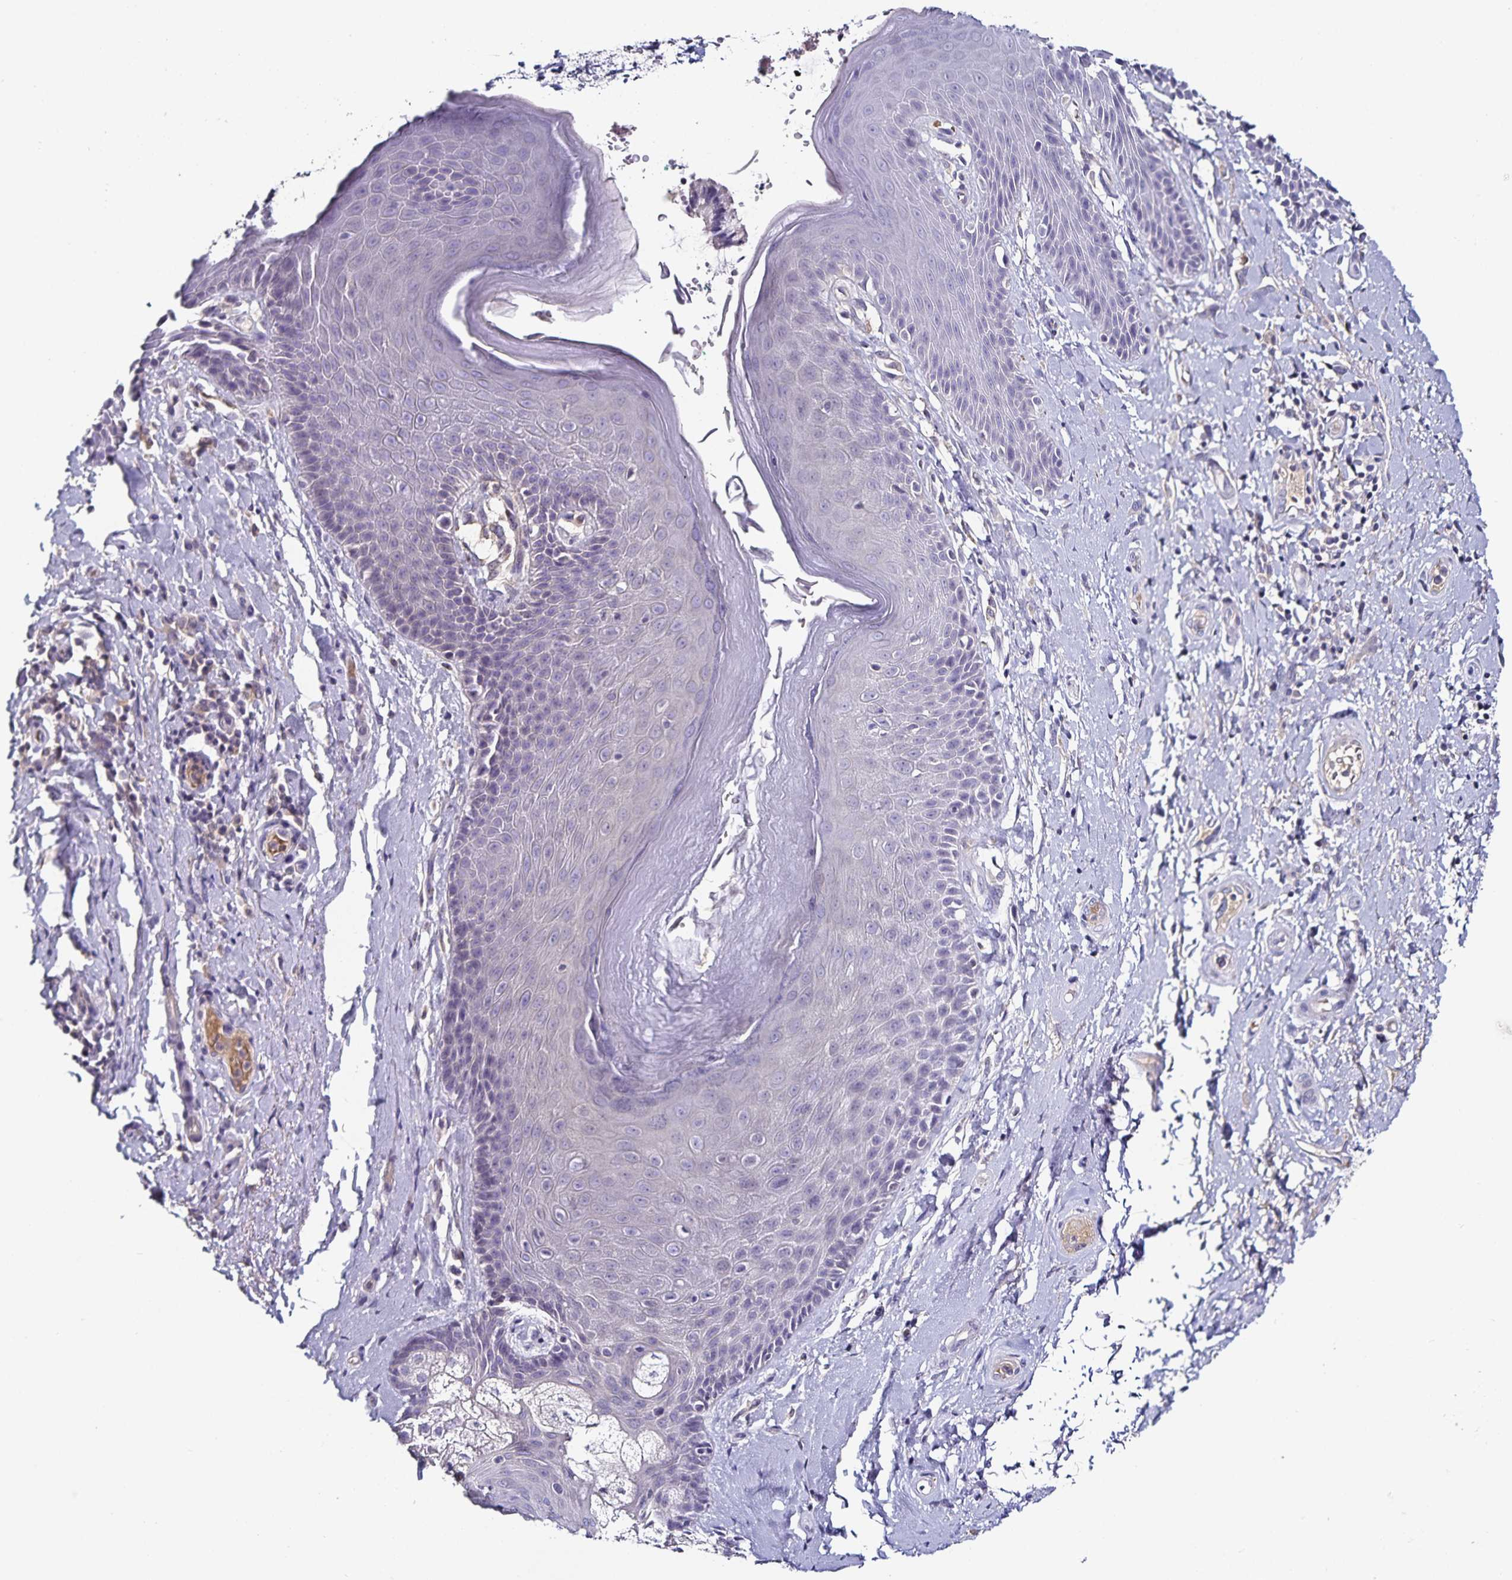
{"staining": {"intensity": "negative", "quantity": "none", "location": "none"}, "tissue": "skin", "cell_type": "Epidermal cells", "image_type": "normal", "snomed": [{"axis": "morphology", "description": "Normal tissue, NOS"}, {"axis": "topography", "description": "Anal"}, {"axis": "topography", "description": "Peripheral nerve tissue"}], "caption": "Photomicrograph shows no protein staining in epidermal cells of normal skin.", "gene": "TTR", "patient": {"sex": "male", "age": 51}}